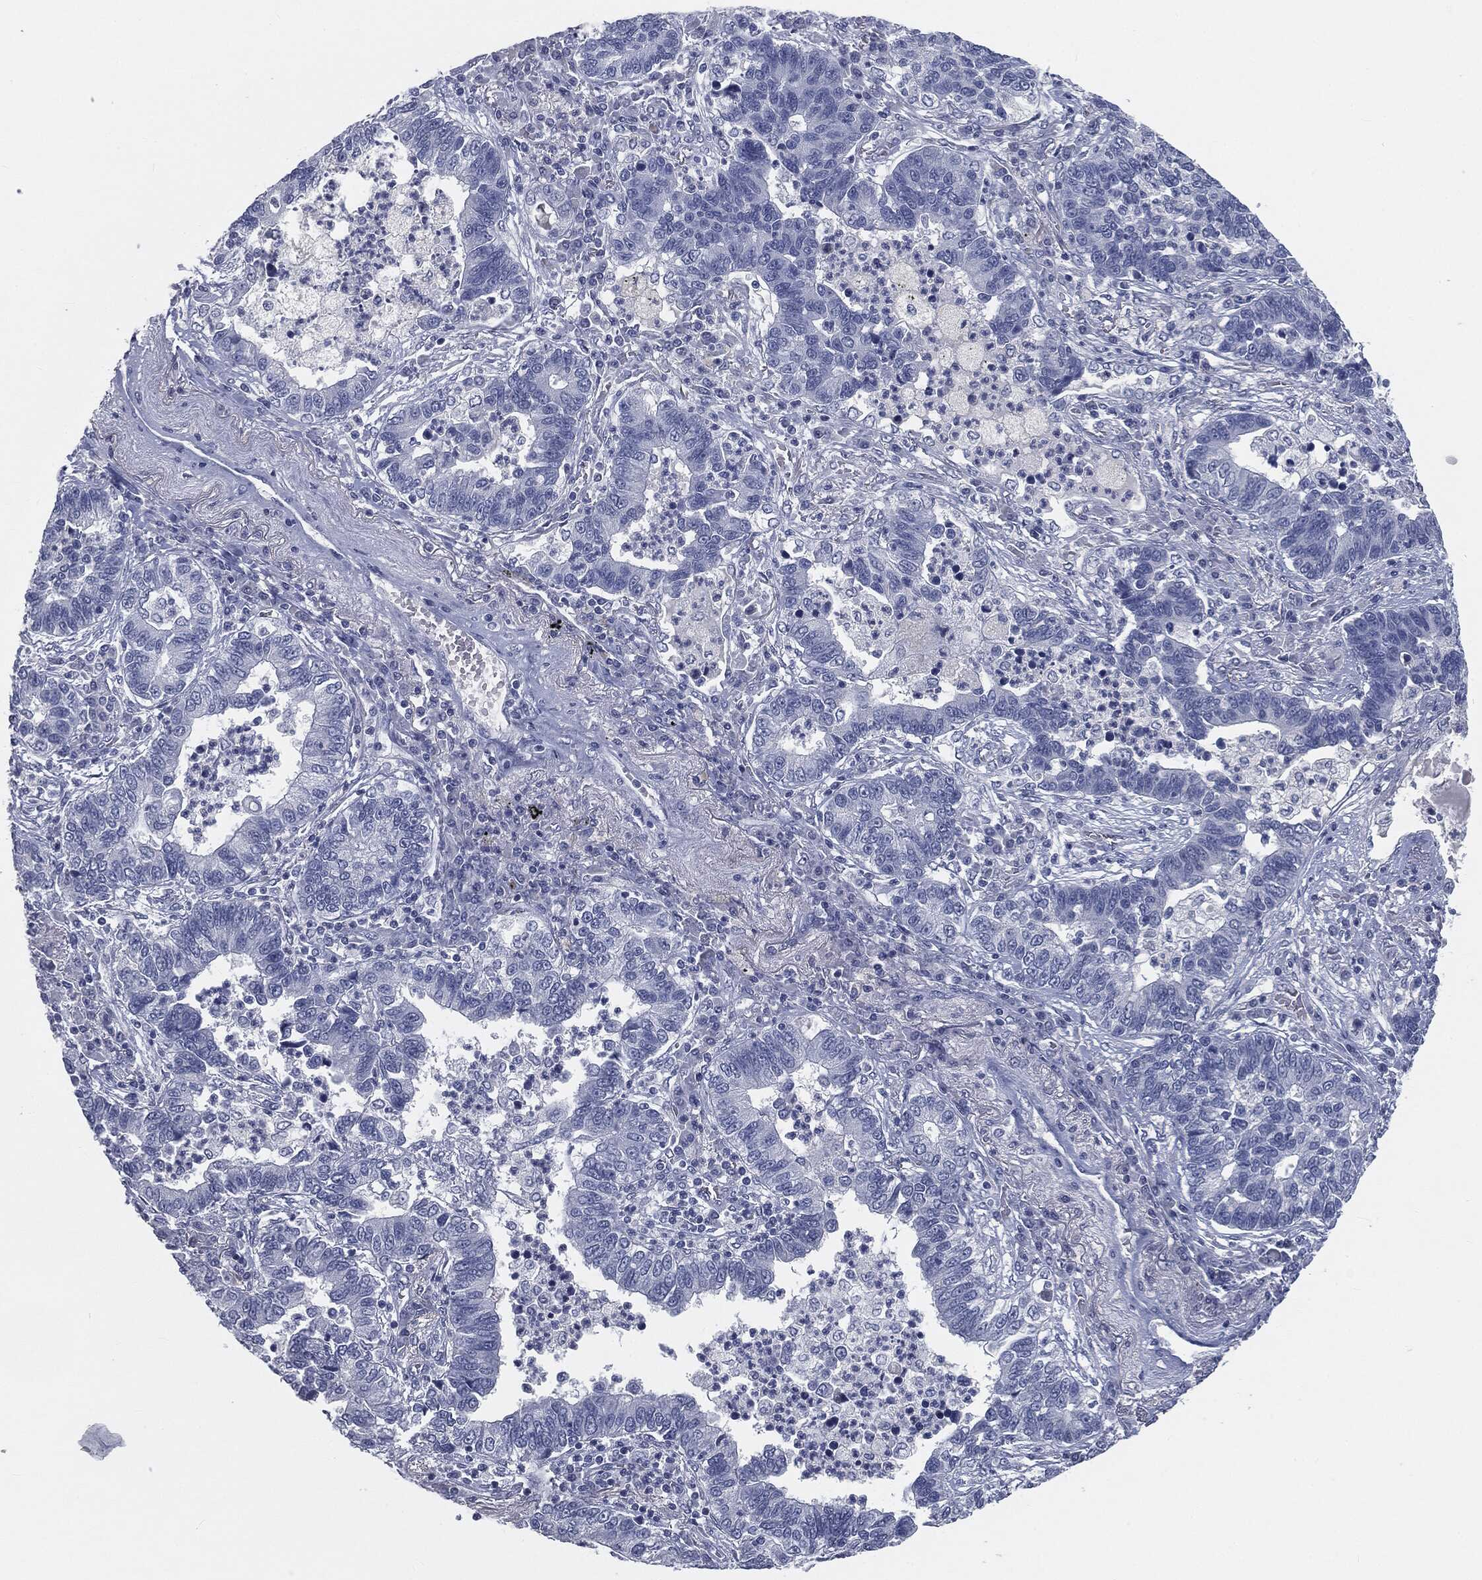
{"staining": {"intensity": "negative", "quantity": "none", "location": "none"}, "tissue": "lung cancer", "cell_type": "Tumor cells", "image_type": "cancer", "snomed": [{"axis": "morphology", "description": "Adenocarcinoma, NOS"}, {"axis": "topography", "description": "Lung"}], "caption": "There is no significant expression in tumor cells of lung cancer.", "gene": "PRAME", "patient": {"sex": "female", "age": 57}}